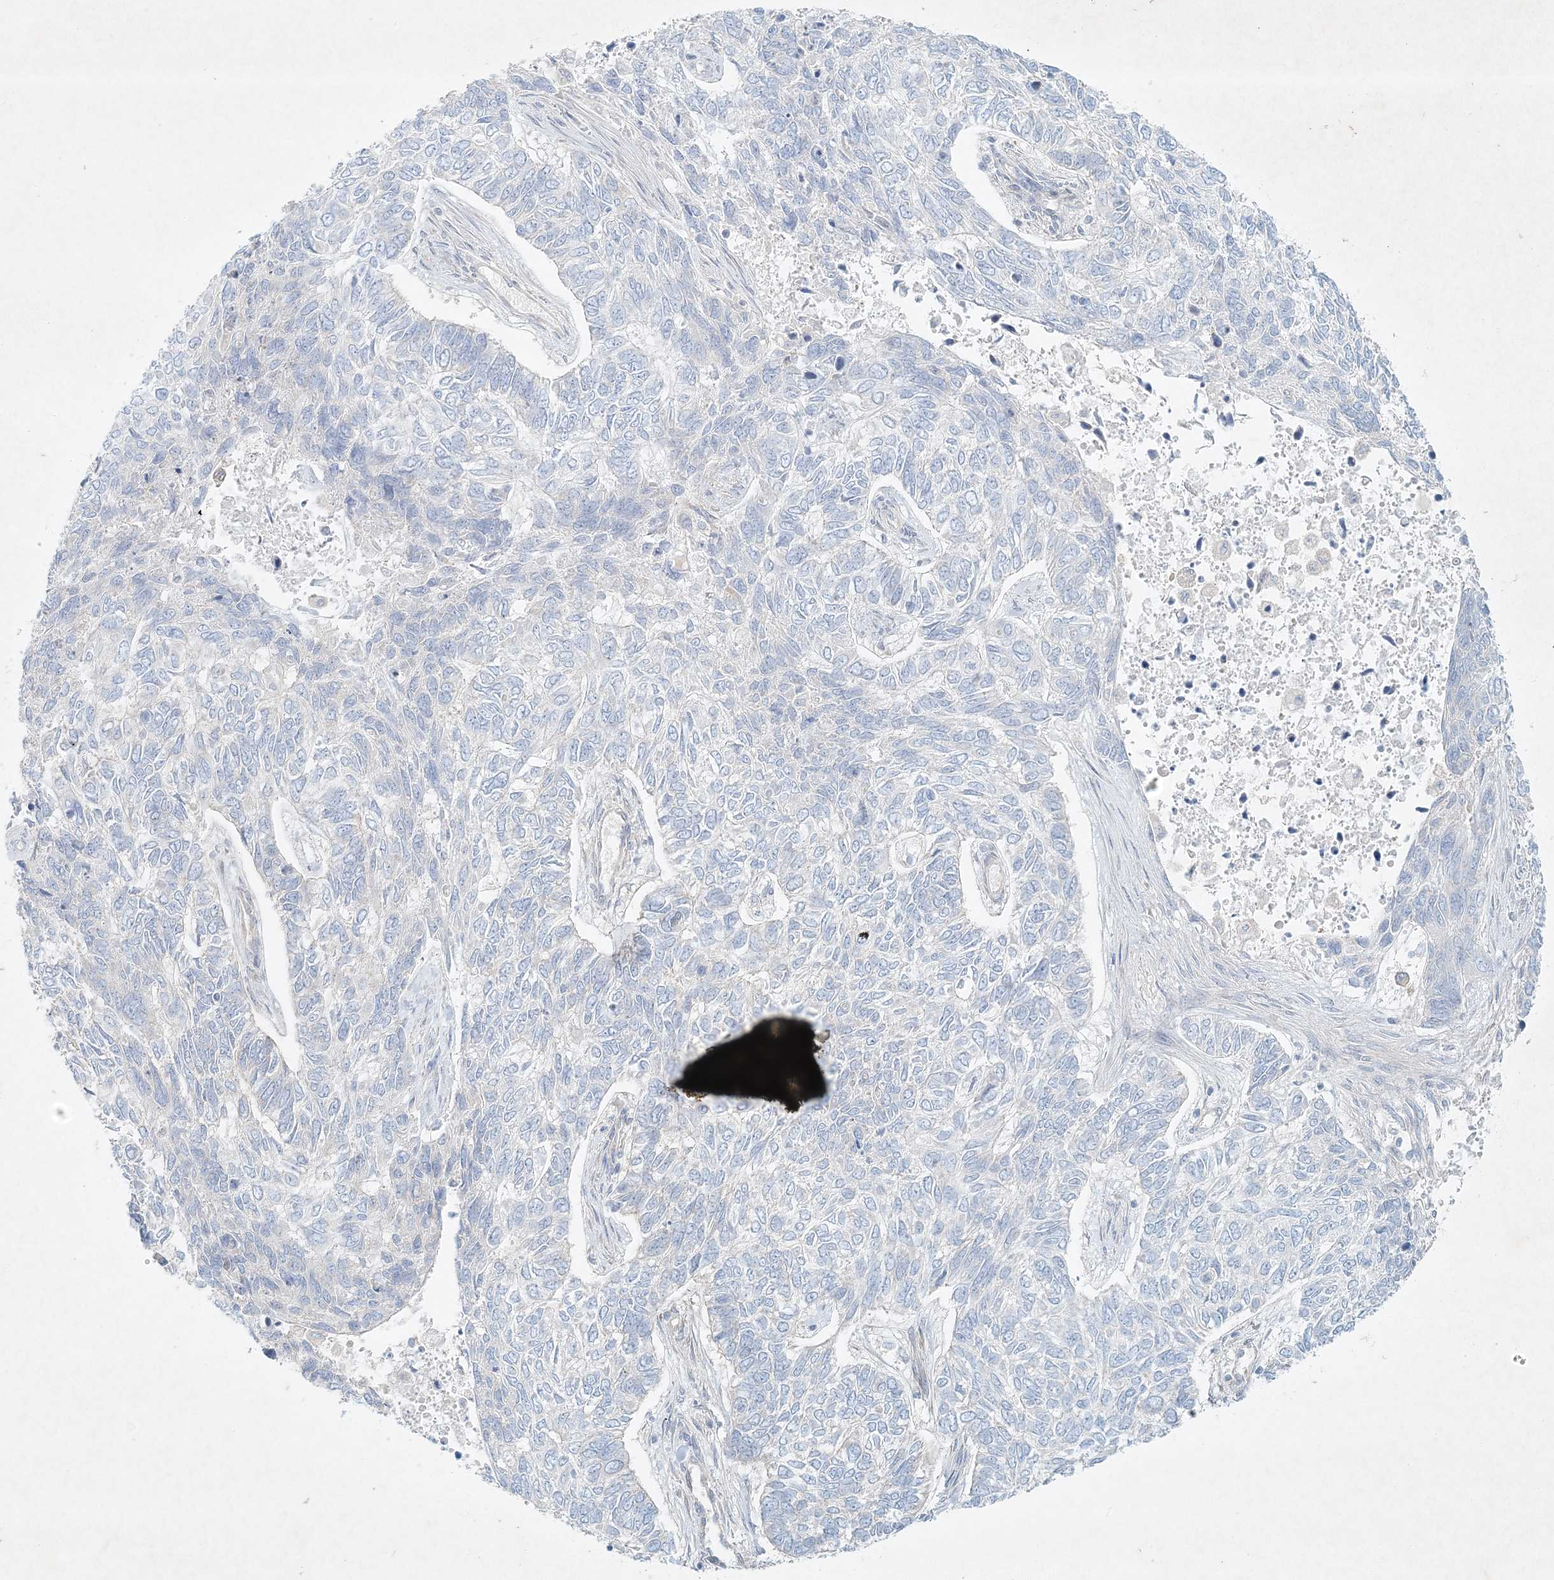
{"staining": {"intensity": "negative", "quantity": "none", "location": "none"}, "tissue": "skin cancer", "cell_type": "Tumor cells", "image_type": "cancer", "snomed": [{"axis": "morphology", "description": "Basal cell carcinoma"}, {"axis": "topography", "description": "Skin"}], "caption": "A high-resolution image shows immunohistochemistry staining of basal cell carcinoma (skin), which reveals no significant positivity in tumor cells.", "gene": "STK11IP", "patient": {"sex": "female", "age": 65}}